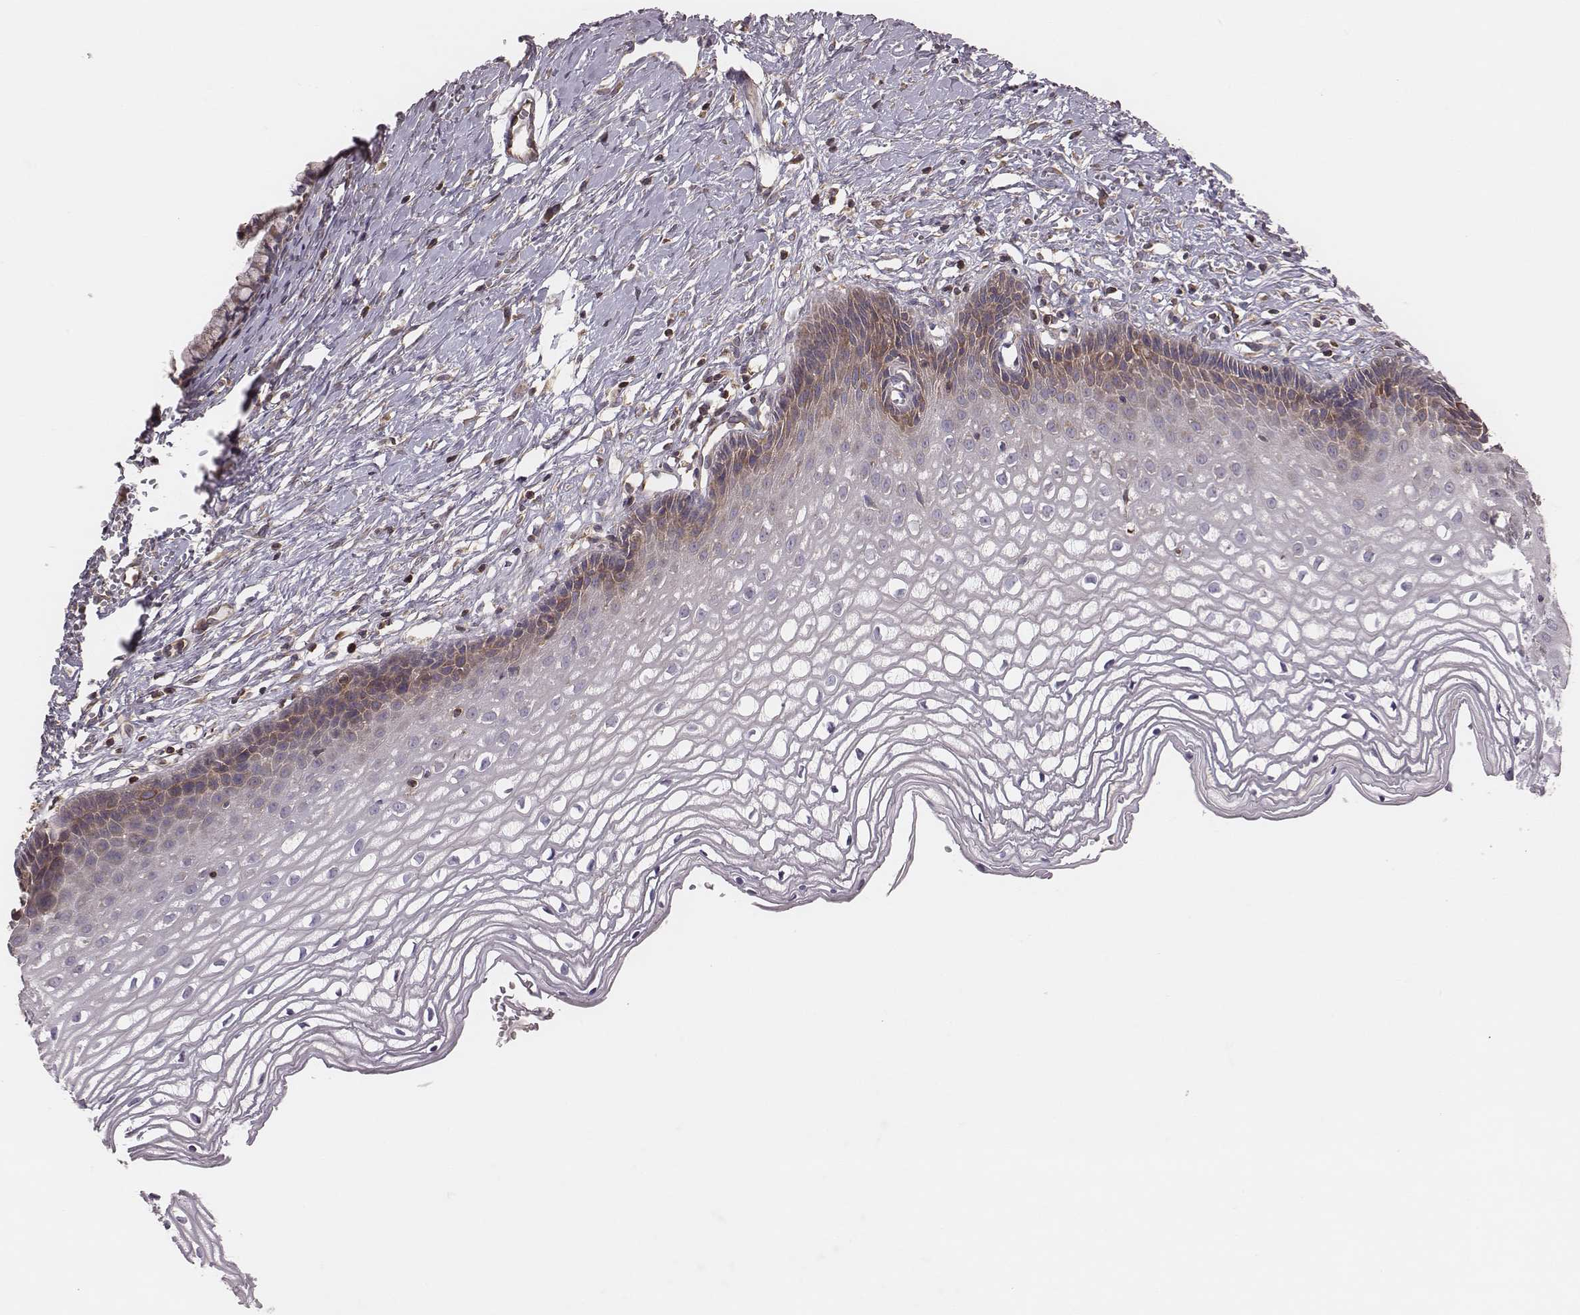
{"staining": {"intensity": "moderate", "quantity": "25%-75%", "location": "cytoplasmic/membranous"}, "tissue": "cervix", "cell_type": "Squamous epithelial cells", "image_type": "normal", "snomed": [{"axis": "morphology", "description": "Normal tissue, NOS"}, {"axis": "topography", "description": "Cervix"}], "caption": "About 25%-75% of squamous epithelial cells in benign human cervix display moderate cytoplasmic/membranous protein expression as visualized by brown immunohistochemical staining.", "gene": "CAD", "patient": {"sex": "female", "age": 40}}